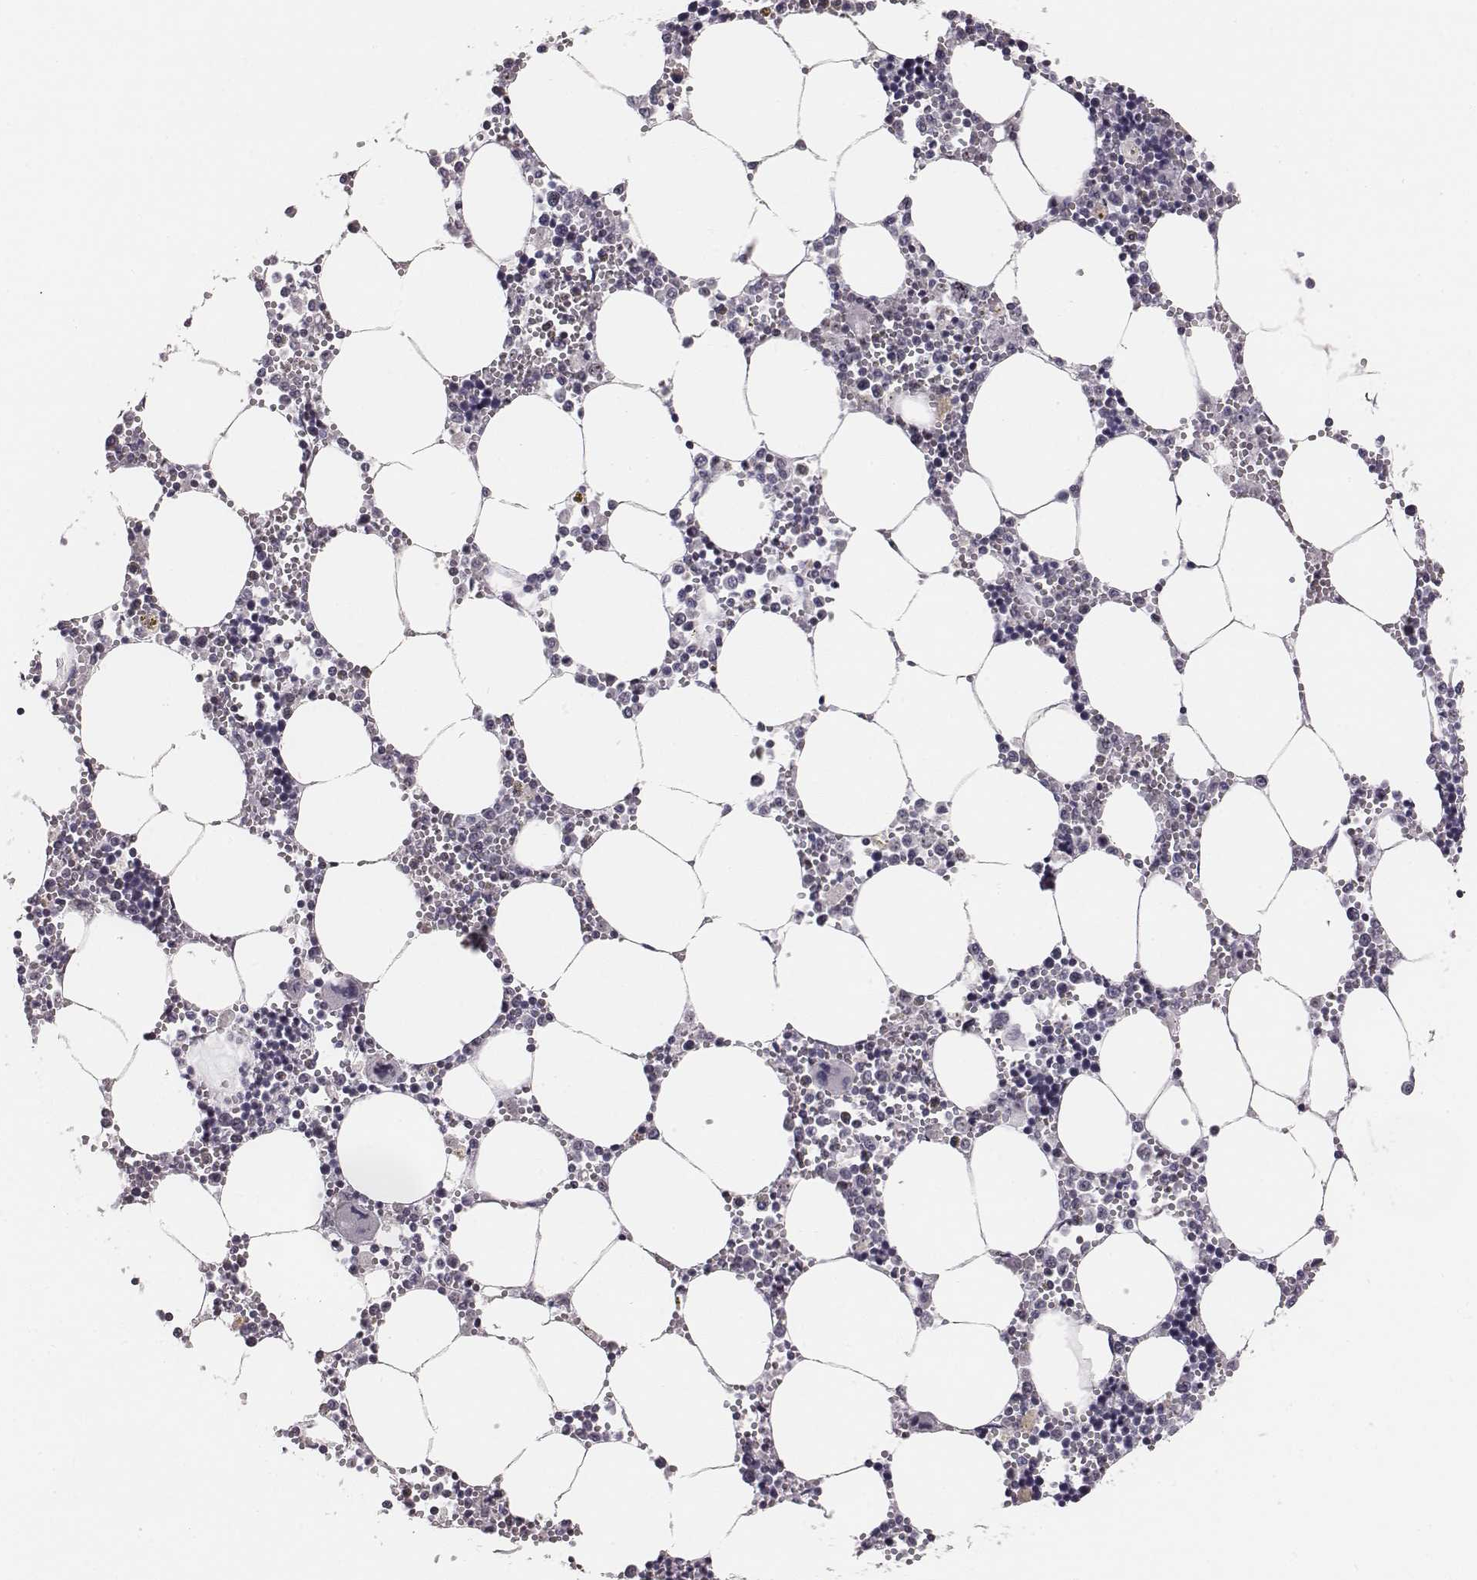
{"staining": {"intensity": "moderate", "quantity": "<25%", "location": "nuclear"}, "tissue": "bone marrow", "cell_type": "Hematopoietic cells", "image_type": "normal", "snomed": [{"axis": "morphology", "description": "Normal tissue, NOS"}, {"axis": "topography", "description": "Bone marrow"}], "caption": "An image of human bone marrow stained for a protein shows moderate nuclear brown staining in hematopoietic cells. The staining was performed using DAB (3,3'-diaminobenzidine) to visualize the protein expression in brown, while the nuclei were stained in blue with hematoxylin (Magnification: 20x).", "gene": "NIFK", "patient": {"sex": "male", "age": 54}}